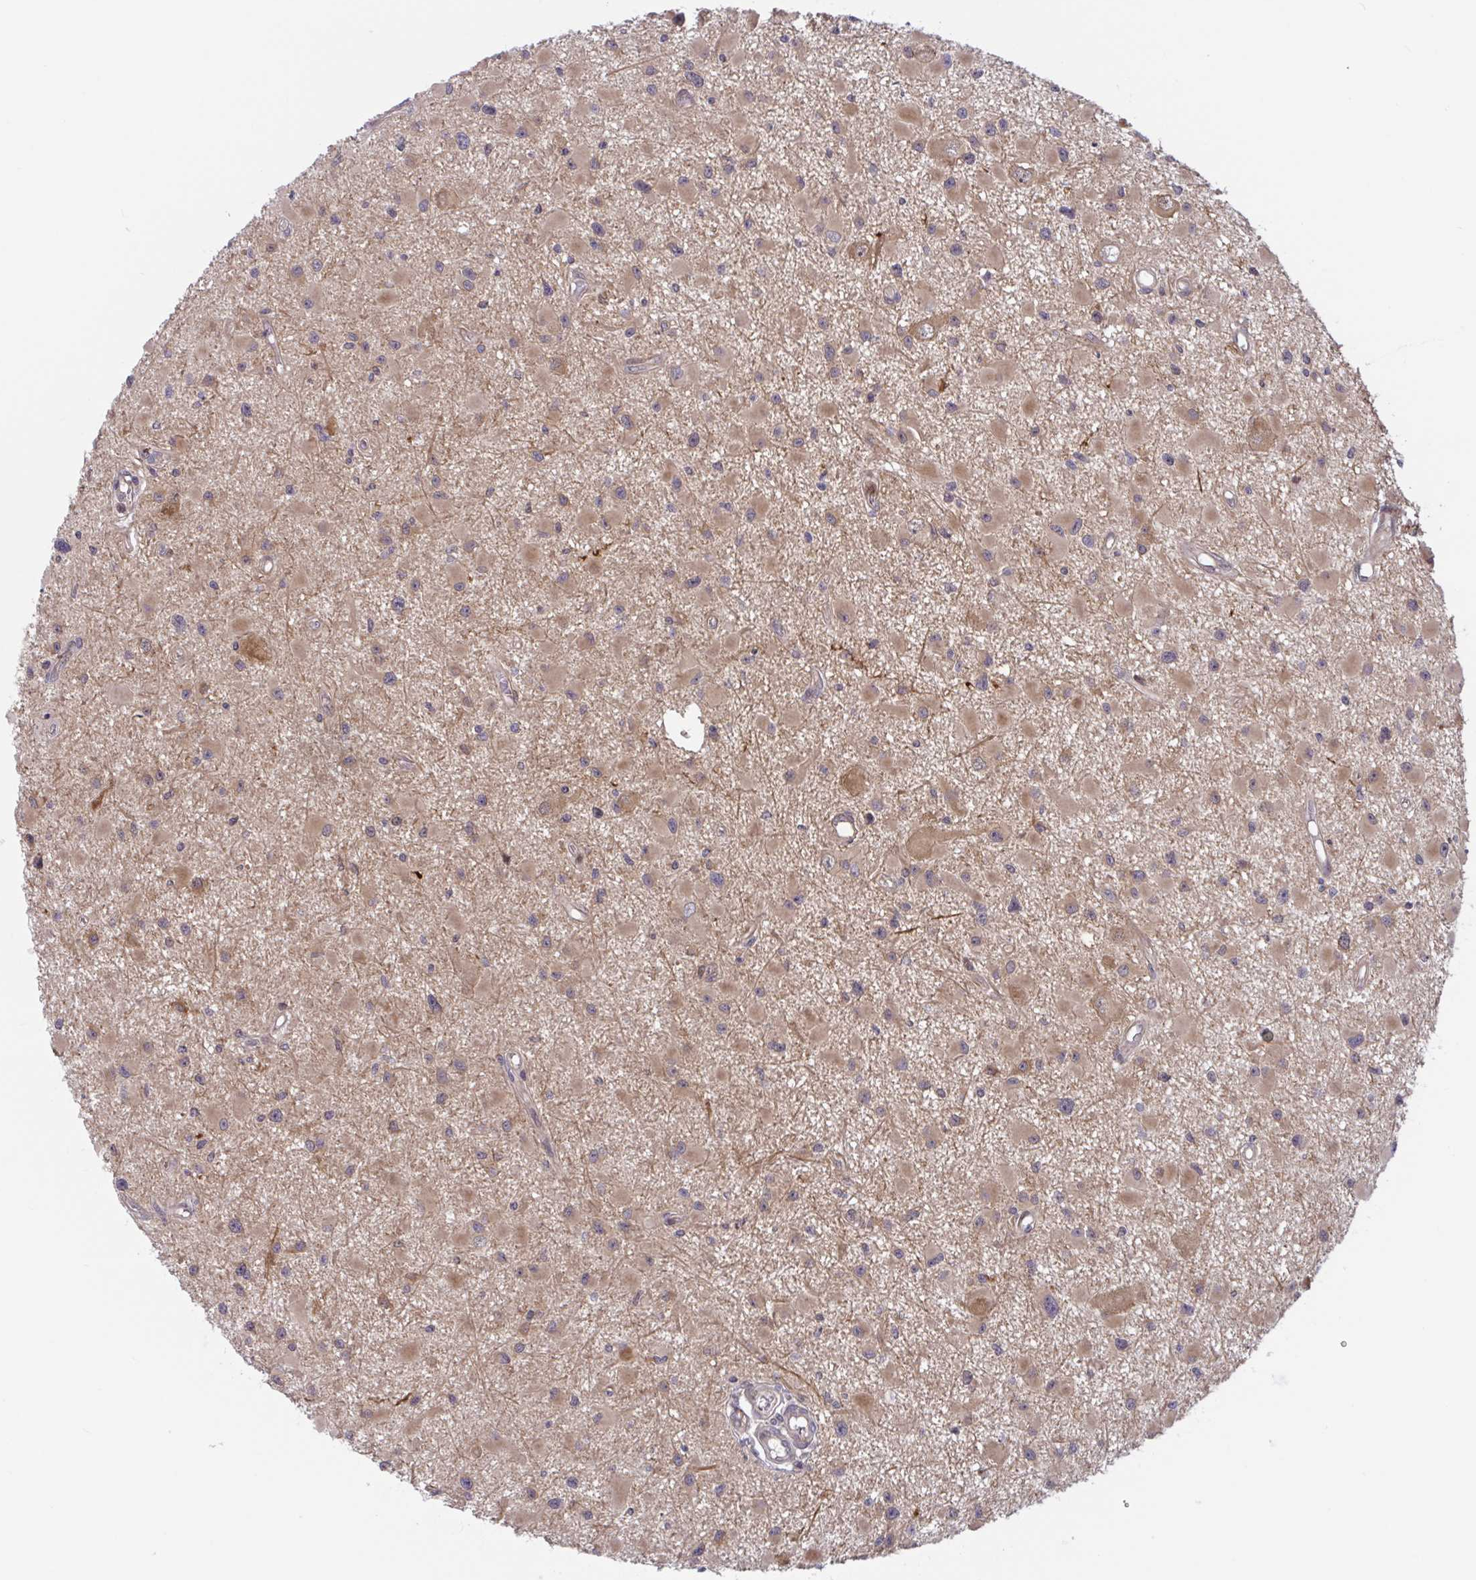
{"staining": {"intensity": "moderate", "quantity": ">75%", "location": "cytoplasmic/membranous"}, "tissue": "glioma", "cell_type": "Tumor cells", "image_type": "cancer", "snomed": [{"axis": "morphology", "description": "Glioma, malignant, High grade"}, {"axis": "topography", "description": "Brain"}], "caption": "Tumor cells demonstrate medium levels of moderate cytoplasmic/membranous expression in approximately >75% of cells in high-grade glioma (malignant).", "gene": "LMNTD2", "patient": {"sex": "male", "age": 54}}